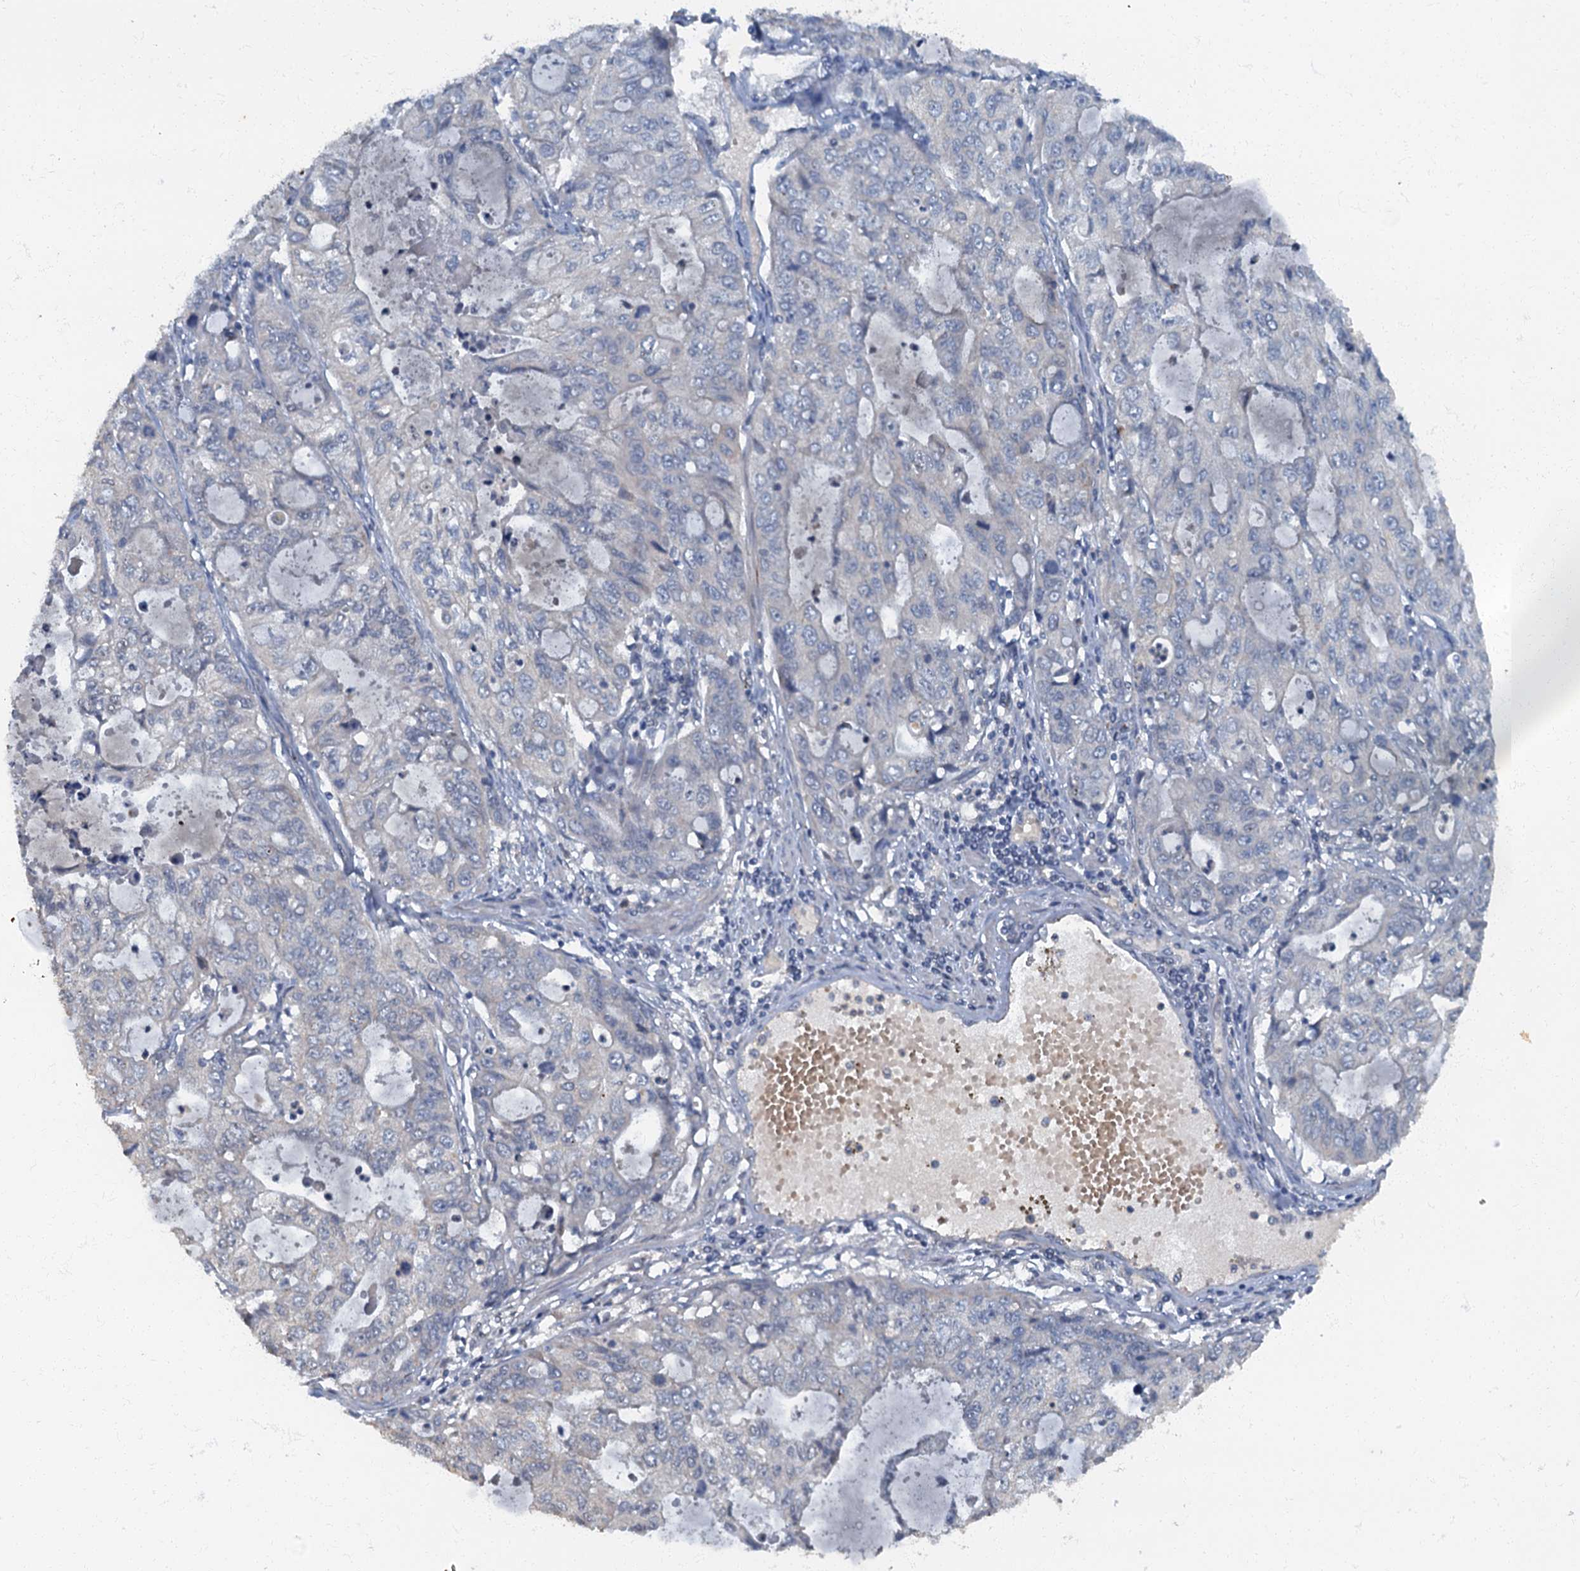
{"staining": {"intensity": "negative", "quantity": "none", "location": "none"}, "tissue": "stomach cancer", "cell_type": "Tumor cells", "image_type": "cancer", "snomed": [{"axis": "morphology", "description": "Adenocarcinoma, NOS"}, {"axis": "topography", "description": "Stomach, upper"}], "caption": "An image of human stomach cancer is negative for staining in tumor cells.", "gene": "ARL11", "patient": {"sex": "female", "age": 52}}